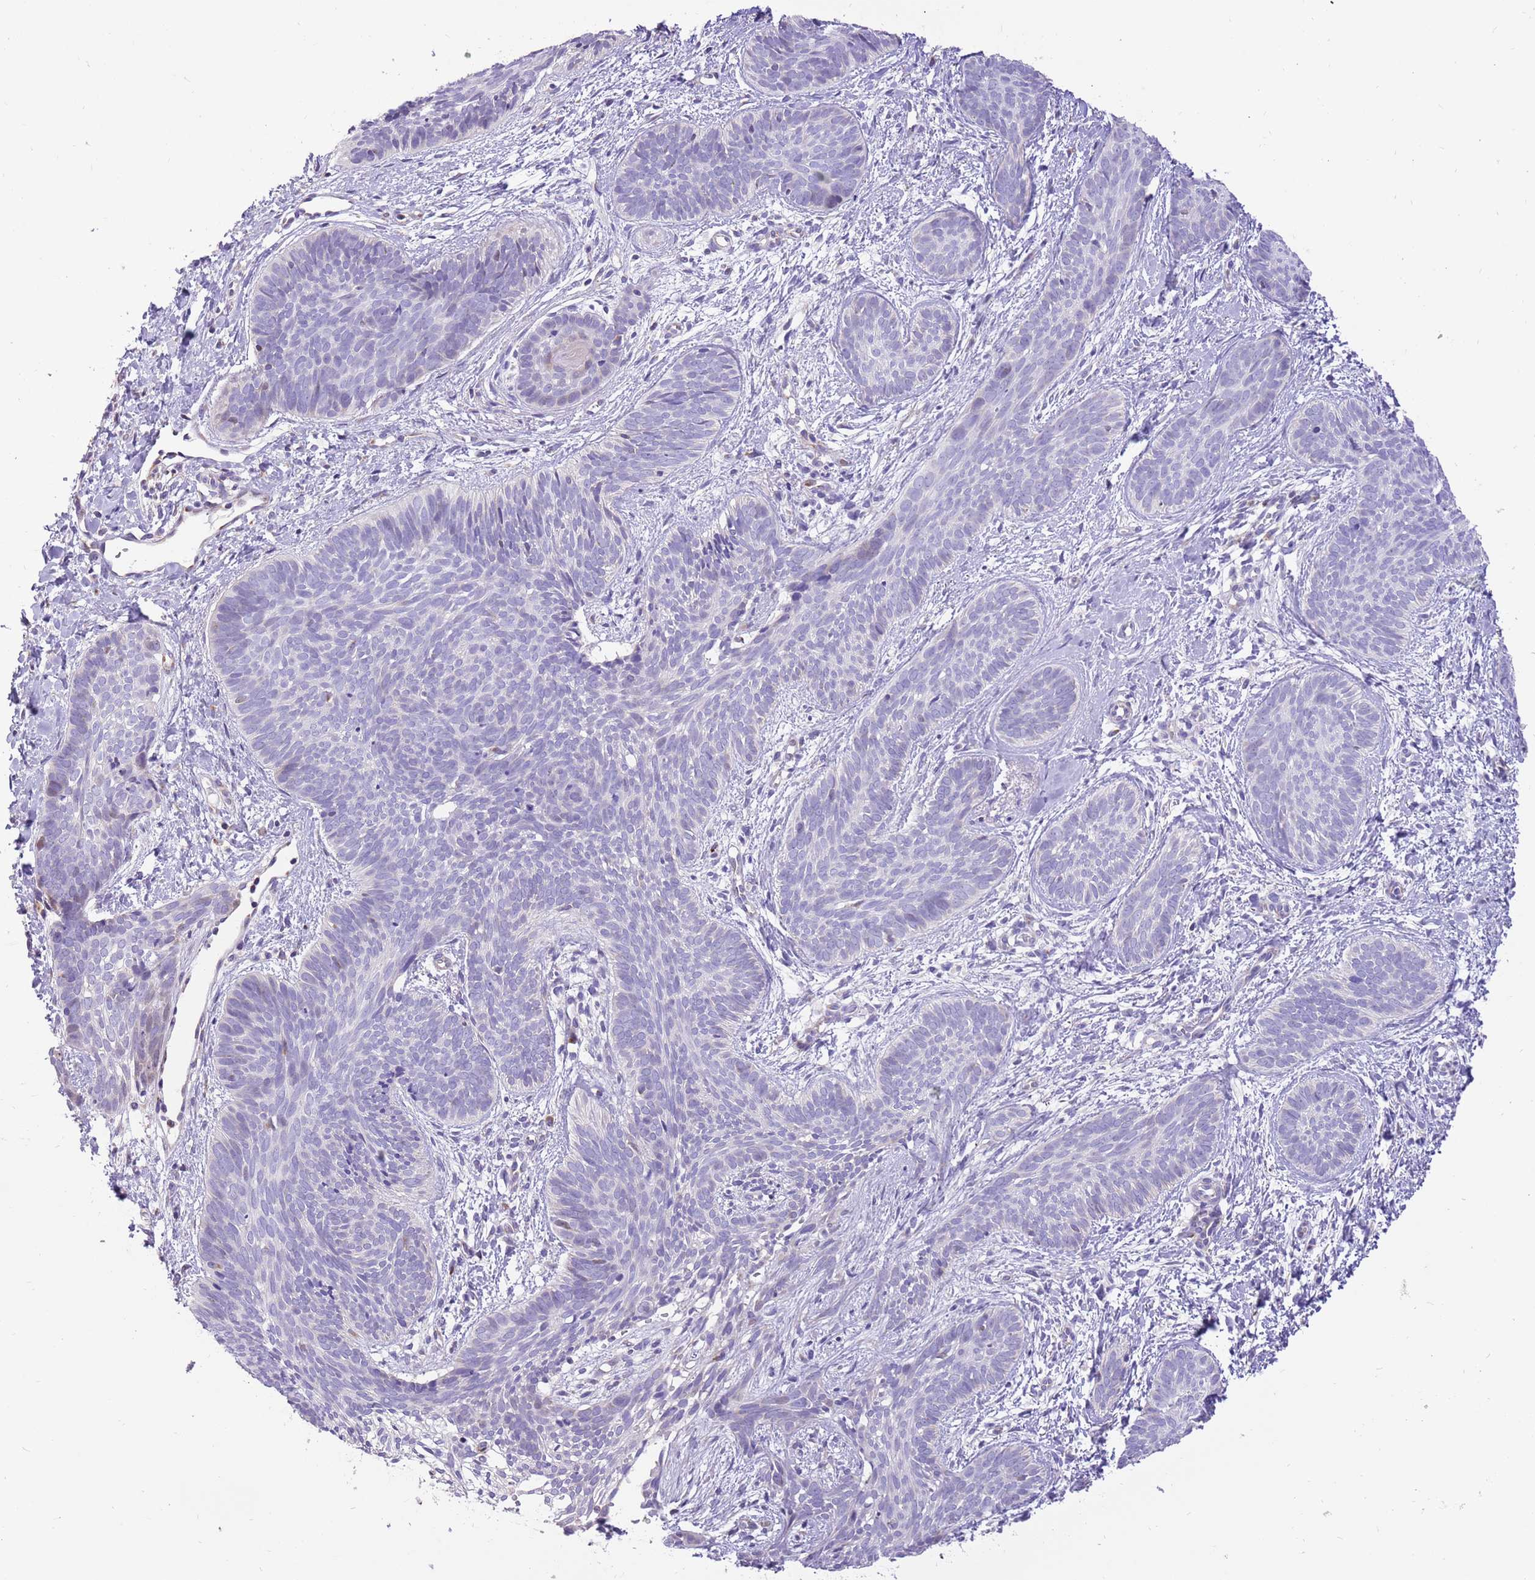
{"staining": {"intensity": "negative", "quantity": "none", "location": "none"}, "tissue": "skin cancer", "cell_type": "Tumor cells", "image_type": "cancer", "snomed": [{"axis": "morphology", "description": "Basal cell carcinoma"}, {"axis": "topography", "description": "Skin"}], "caption": "The image exhibits no staining of tumor cells in skin cancer. (DAB (3,3'-diaminobenzidine) IHC with hematoxylin counter stain).", "gene": "COX17", "patient": {"sex": "female", "age": 81}}